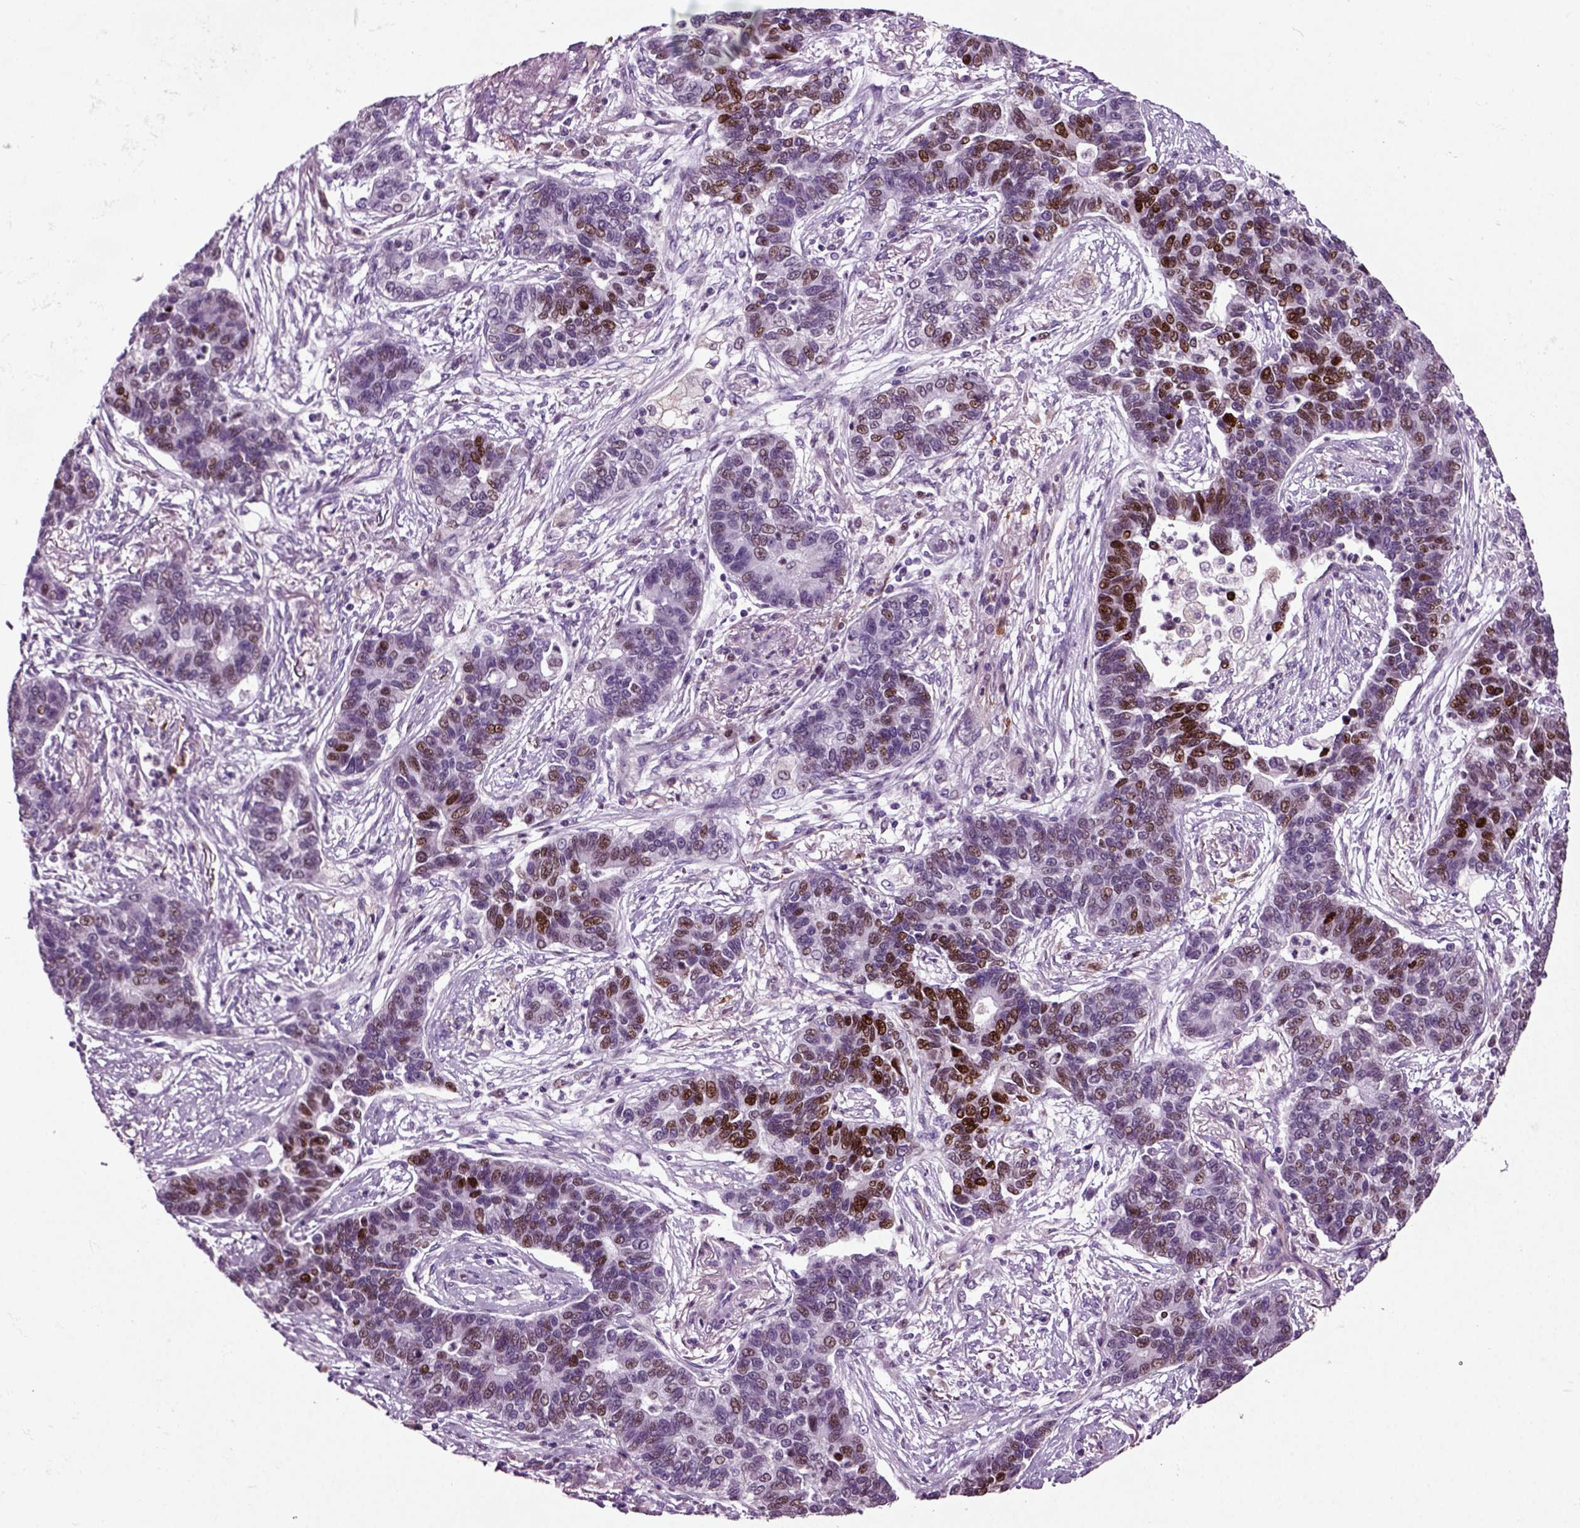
{"staining": {"intensity": "strong", "quantity": "<25%", "location": "nuclear"}, "tissue": "lung cancer", "cell_type": "Tumor cells", "image_type": "cancer", "snomed": [{"axis": "morphology", "description": "Adenocarcinoma, NOS"}, {"axis": "topography", "description": "Lung"}], "caption": "Brown immunohistochemical staining in lung adenocarcinoma shows strong nuclear expression in approximately <25% of tumor cells.", "gene": "ARID3A", "patient": {"sex": "female", "age": 57}}